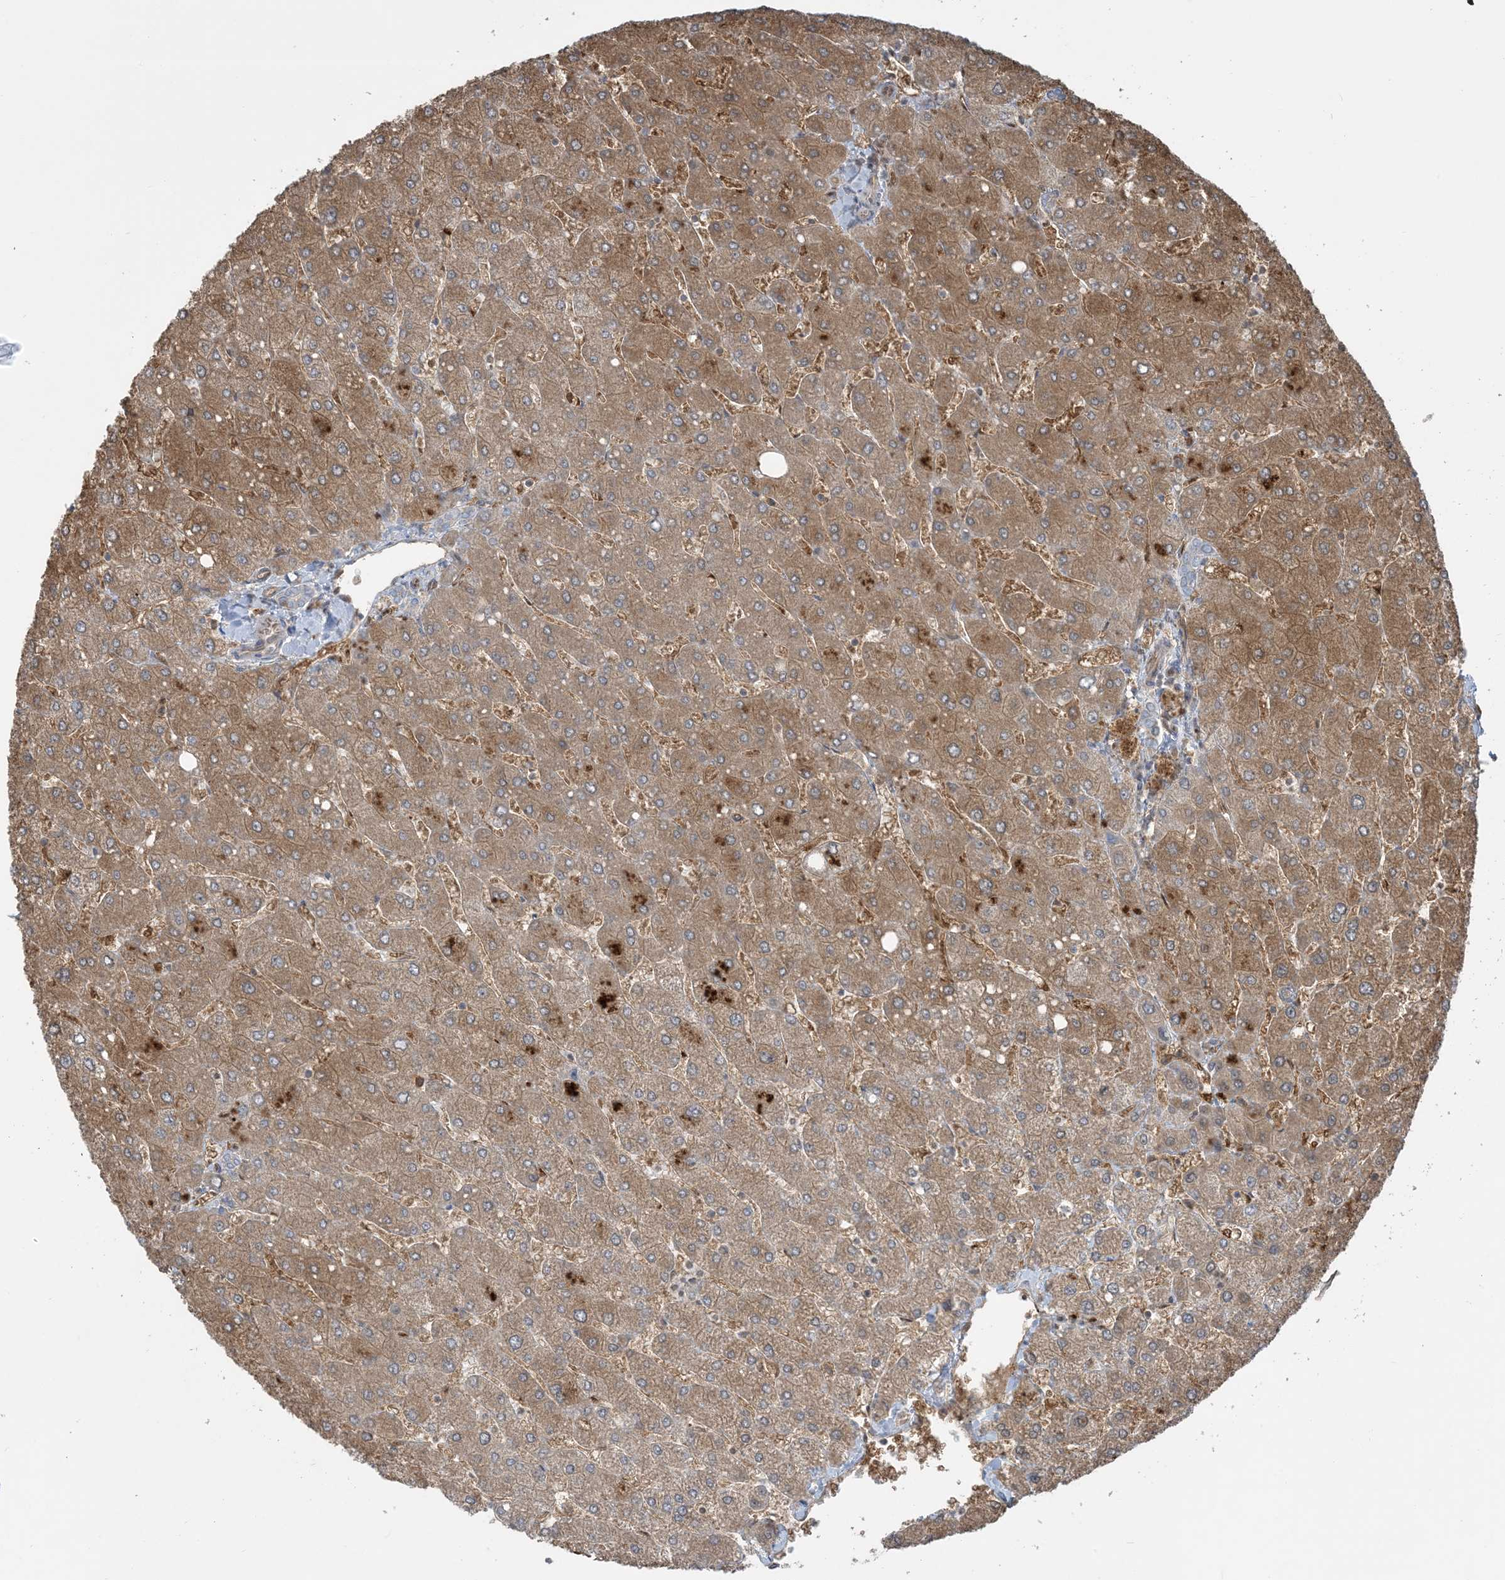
{"staining": {"intensity": "weak", "quantity": "<25%", "location": "cytoplasmic/membranous"}, "tissue": "liver", "cell_type": "Cholangiocytes", "image_type": "normal", "snomed": [{"axis": "morphology", "description": "Normal tissue, NOS"}, {"axis": "topography", "description": "Liver"}], "caption": "A high-resolution photomicrograph shows IHC staining of unremarkable liver, which demonstrates no significant positivity in cholangiocytes. (DAB immunohistochemistry (IHC) with hematoxylin counter stain).", "gene": "PPM1F", "patient": {"sex": "male", "age": 55}}